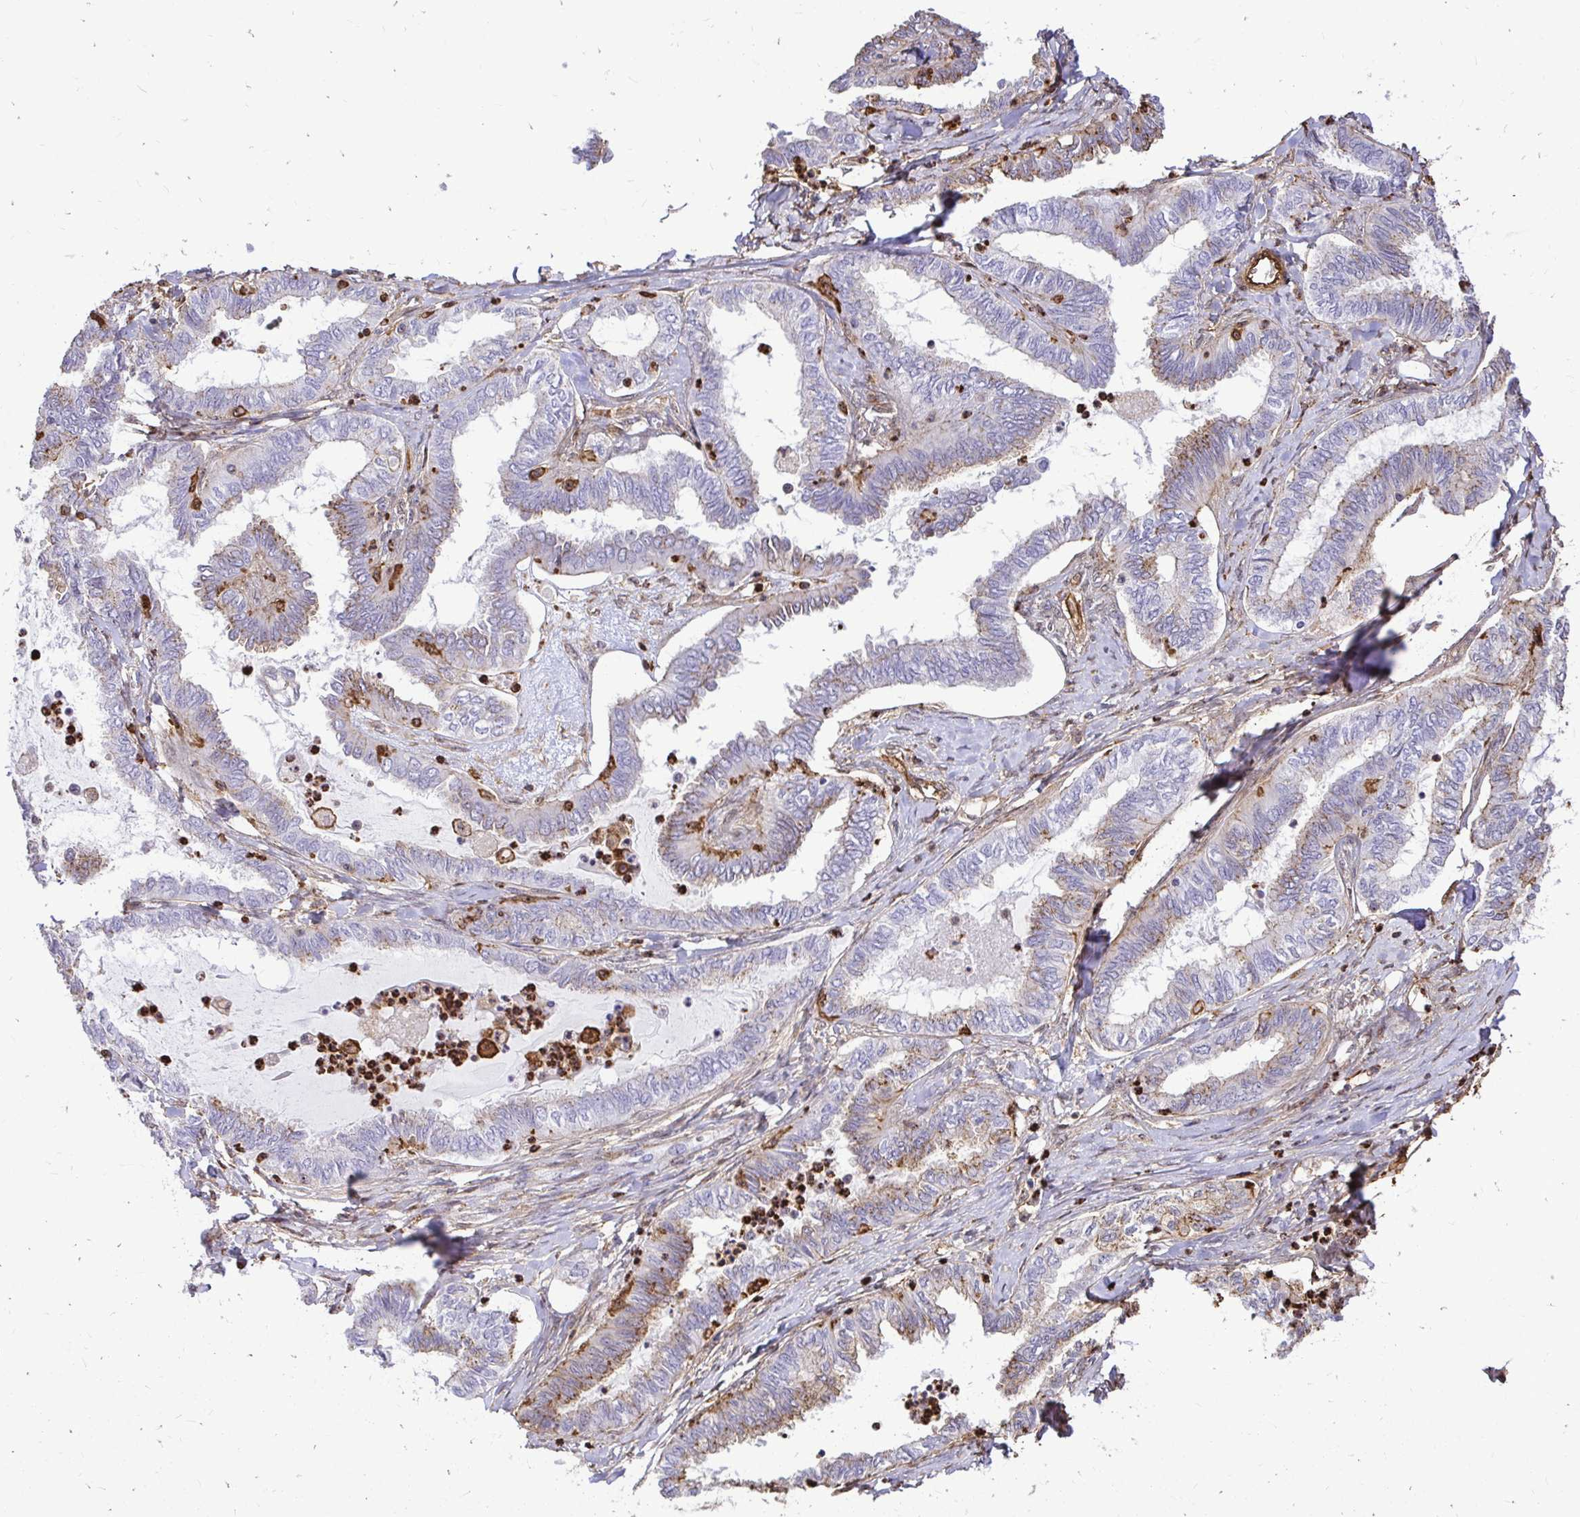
{"staining": {"intensity": "weak", "quantity": "25%-75%", "location": "cytoplasmic/membranous"}, "tissue": "ovarian cancer", "cell_type": "Tumor cells", "image_type": "cancer", "snomed": [{"axis": "morphology", "description": "Carcinoma, endometroid"}, {"axis": "topography", "description": "Ovary"}], "caption": "Tumor cells demonstrate weak cytoplasmic/membranous positivity in about 25%-75% of cells in ovarian endometroid carcinoma. (Brightfield microscopy of DAB IHC at high magnification).", "gene": "GSN", "patient": {"sex": "female", "age": 70}}